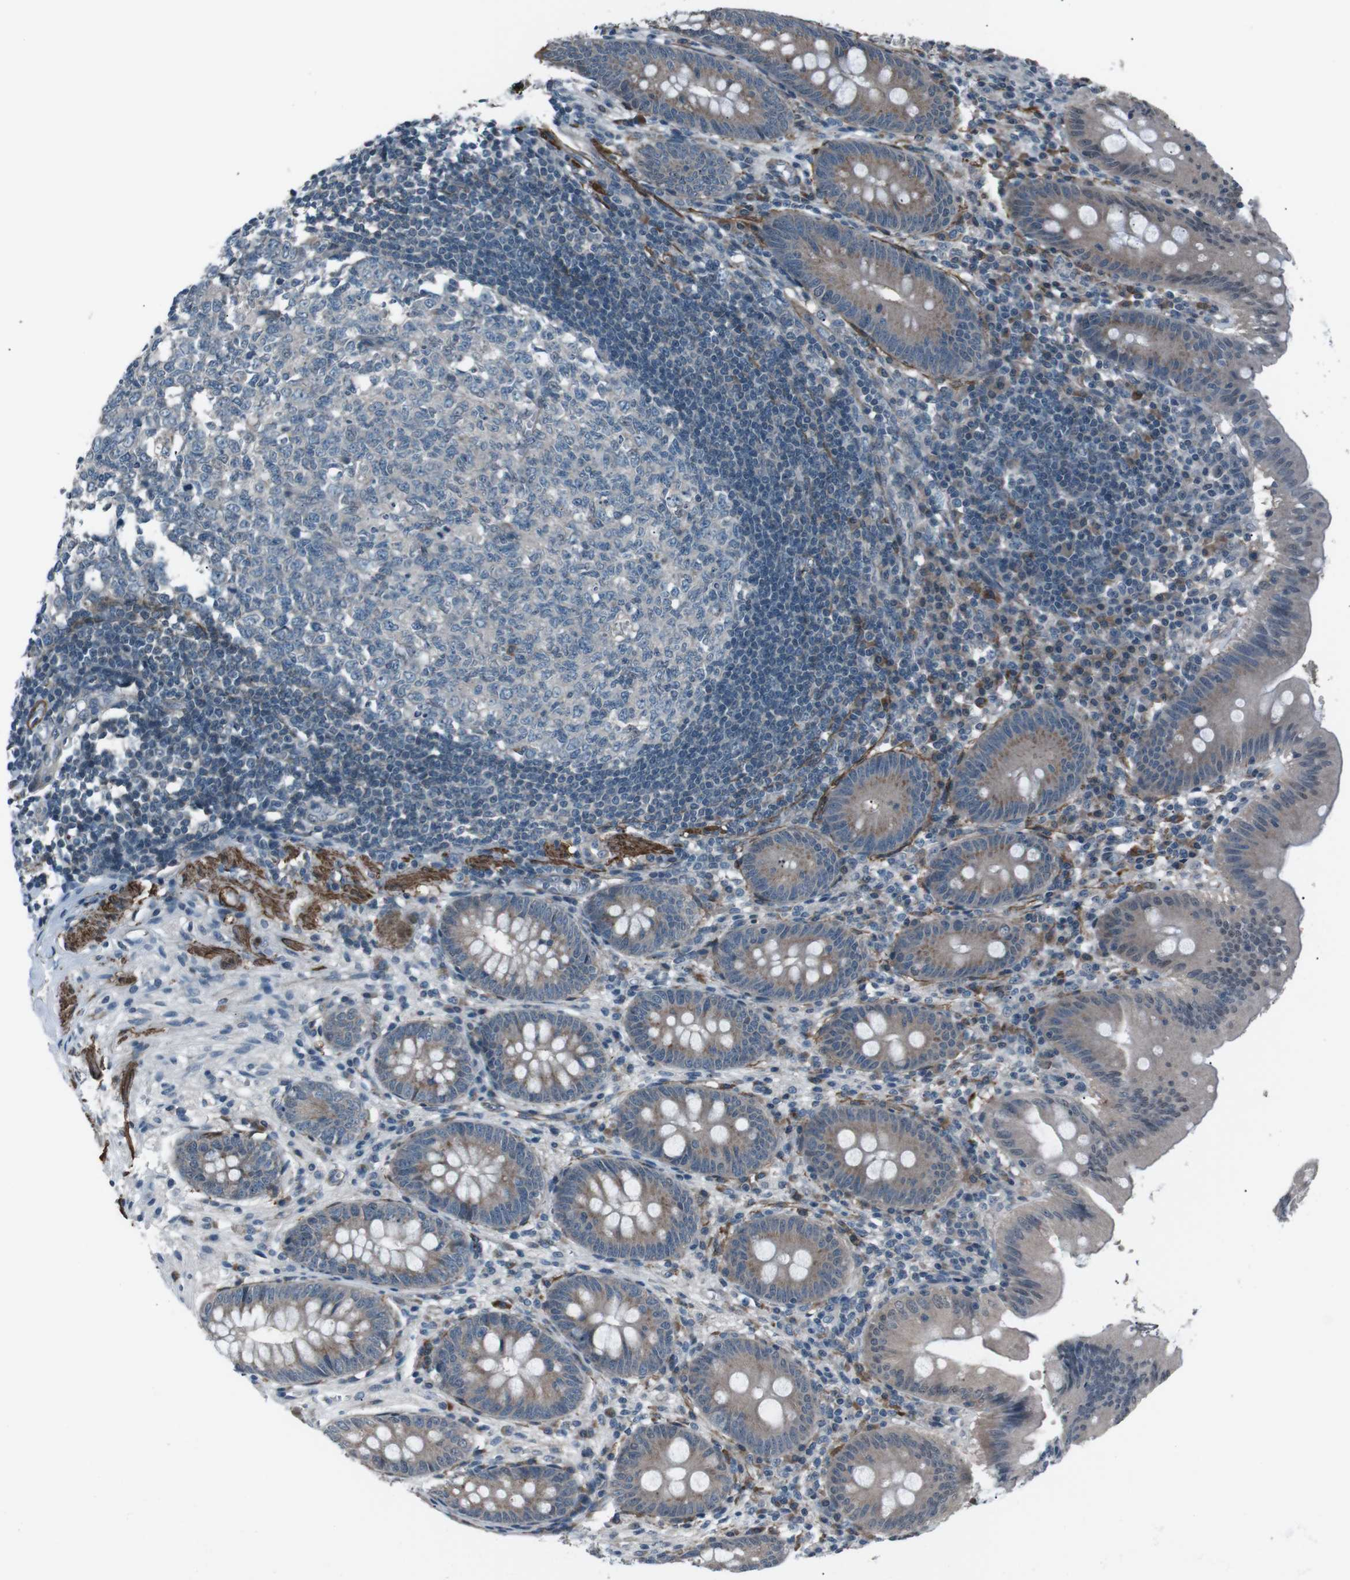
{"staining": {"intensity": "moderate", "quantity": "25%-75%", "location": "cytoplasmic/membranous"}, "tissue": "appendix", "cell_type": "Glandular cells", "image_type": "normal", "snomed": [{"axis": "morphology", "description": "Normal tissue, NOS"}, {"axis": "topography", "description": "Appendix"}], "caption": "Moderate cytoplasmic/membranous expression for a protein is identified in approximately 25%-75% of glandular cells of normal appendix using IHC.", "gene": "PDLIM5", "patient": {"sex": "male", "age": 56}}